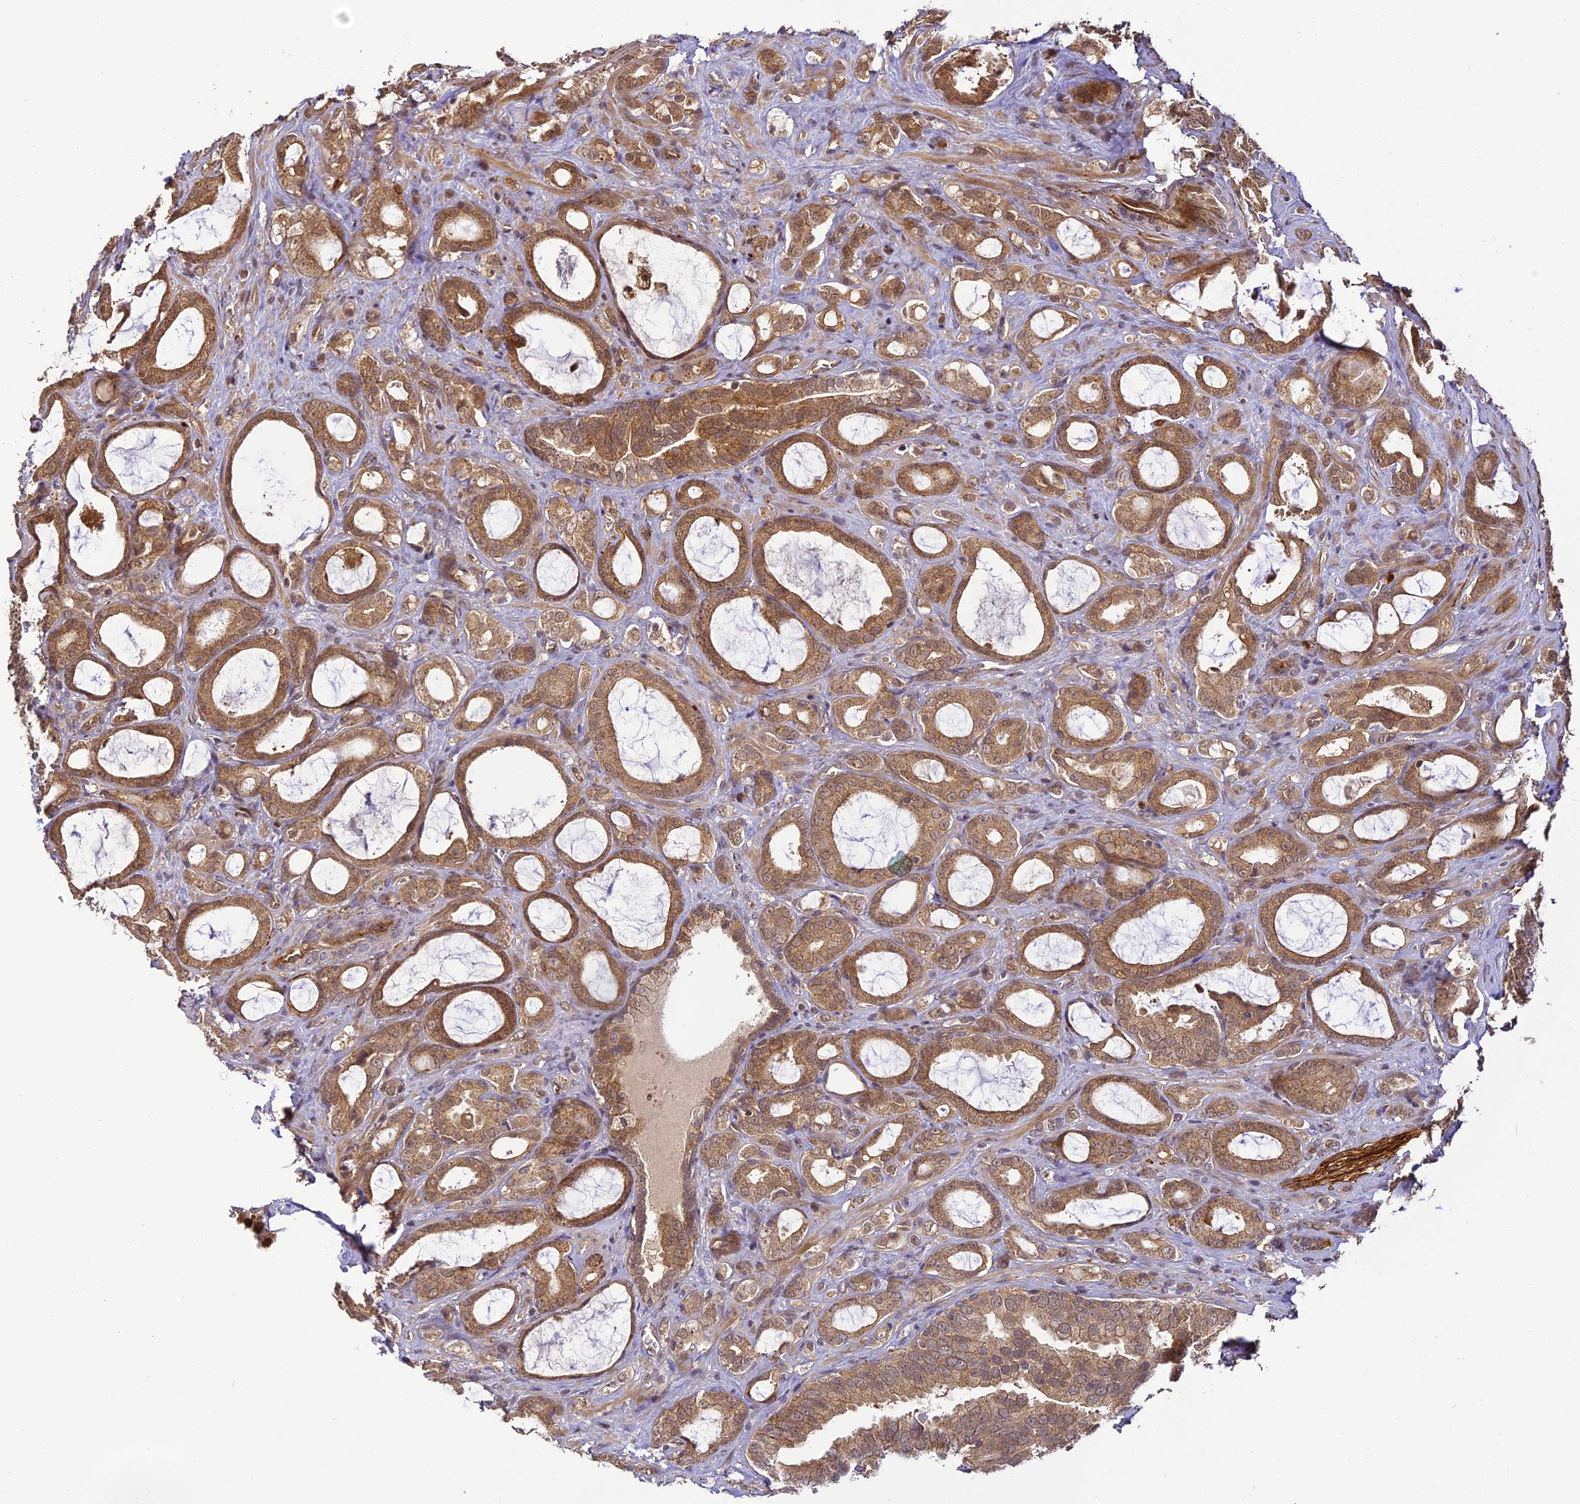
{"staining": {"intensity": "moderate", "quantity": ">75%", "location": "cytoplasmic/membranous"}, "tissue": "prostate cancer", "cell_type": "Tumor cells", "image_type": "cancer", "snomed": [{"axis": "morphology", "description": "Adenocarcinoma, High grade"}, {"axis": "topography", "description": "Prostate"}], "caption": "Prostate cancer (high-grade adenocarcinoma) was stained to show a protein in brown. There is medium levels of moderate cytoplasmic/membranous expression in approximately >75% of tumor cells. (IHC, brightfield microscopy, high magnification).", "gene": "BCDIN3D", "patient": {"sex": "male", "age": 72}}